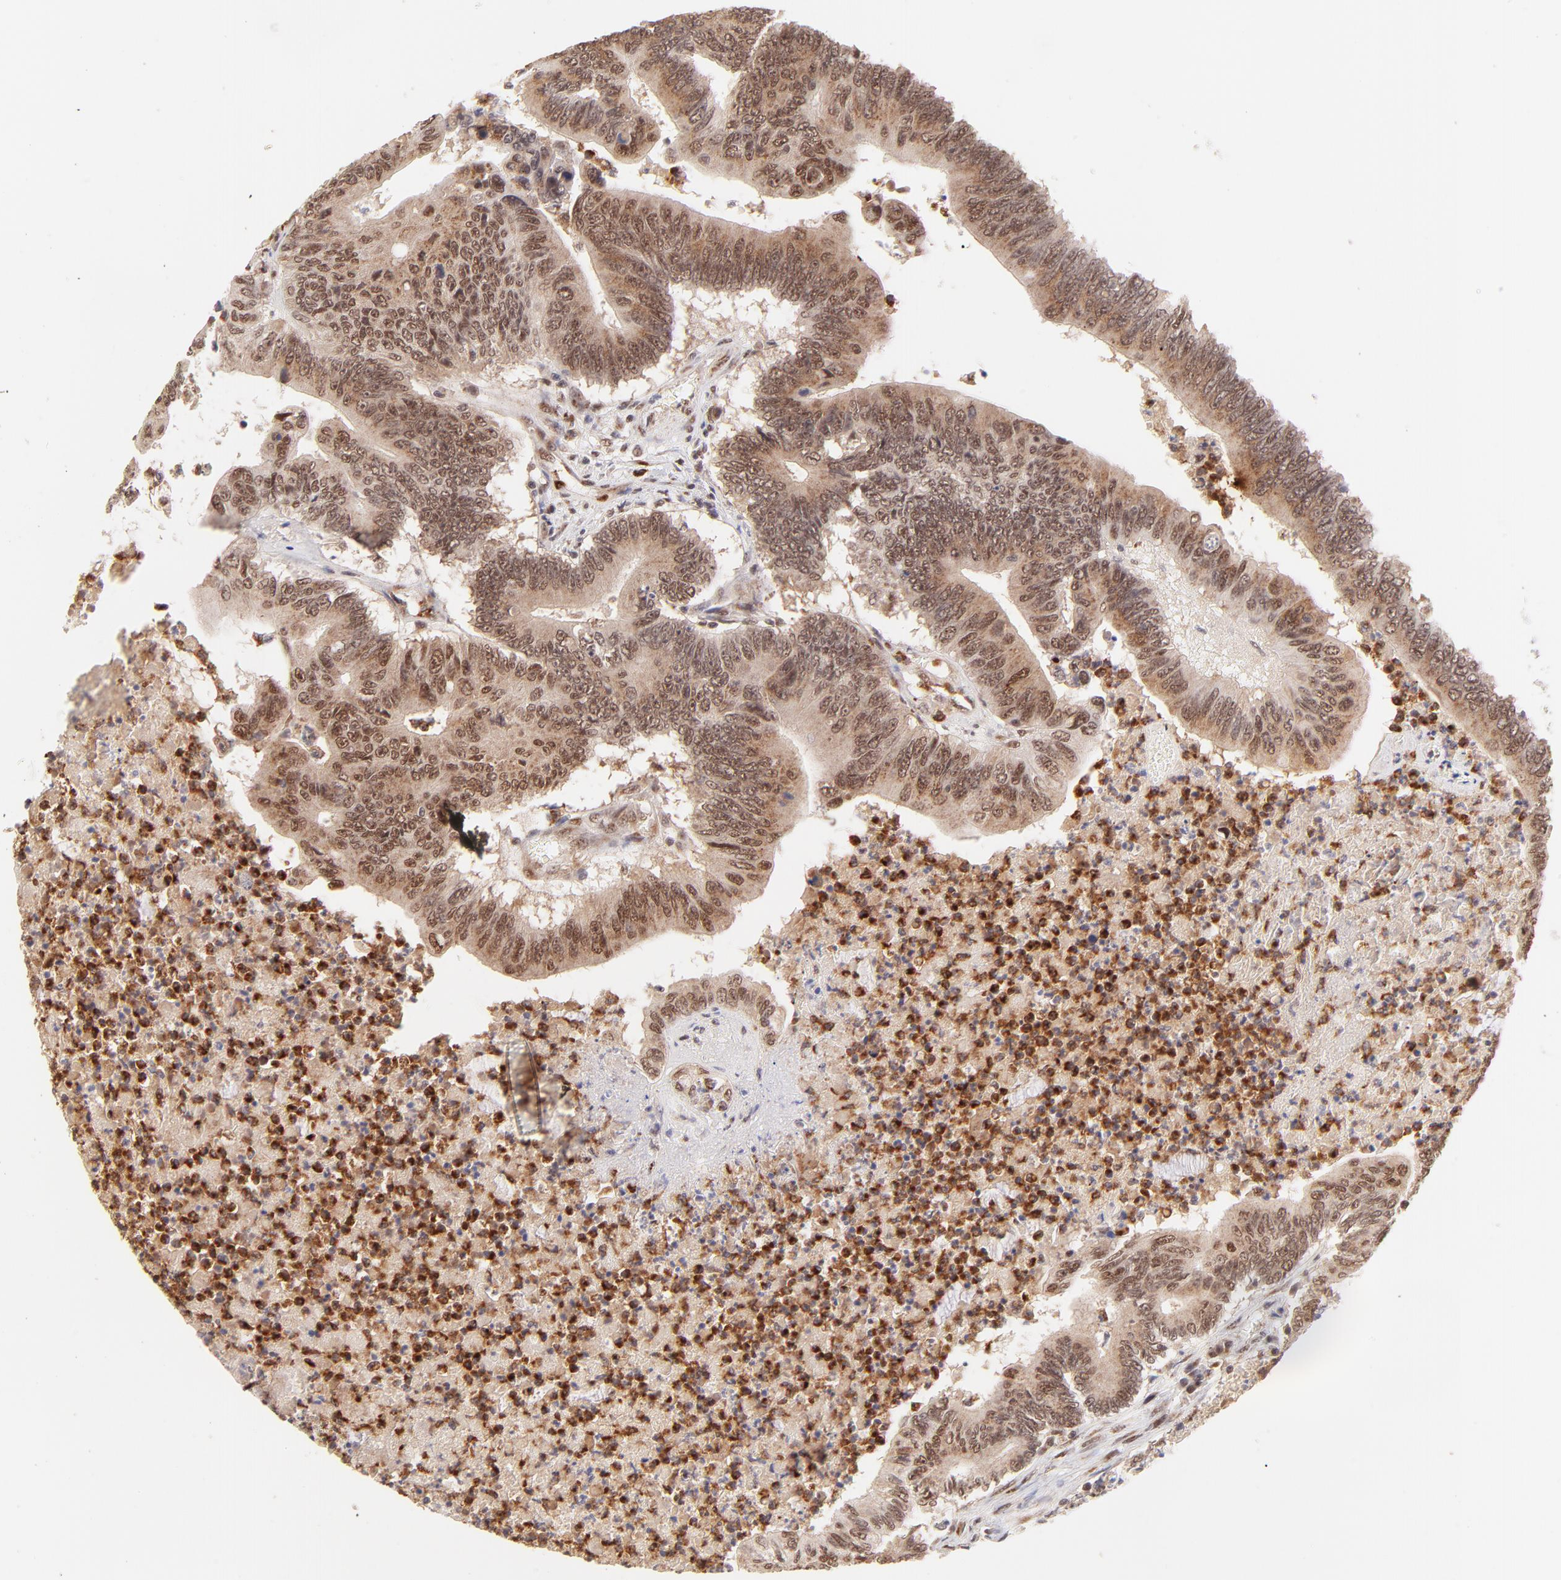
{"staining": {"intensity": "moderate", "quantity": ">75%", "location": "nuclear"}, "tissue": "colorectal cancer", "cell_type": "Tumor cells", "image_type": "cancer", "snomed": [{"axis": "morphology", "description": "Adenocarcinoma, NOS"}, {"axis": "topography", "description": "Colon"}], "caption": "High-magnification brightfield microscopy of adenocarcinoma (colorectal) stained with DAB (3,3'-diaminobenzidine) (brown) and counterstained with hematoxylin (blue). tumor cells exhibit moderate nuclear staining is seen in approximately>75% of cells.", "gene": "MED12", "patient": {"sex": "male", "age": 65}}